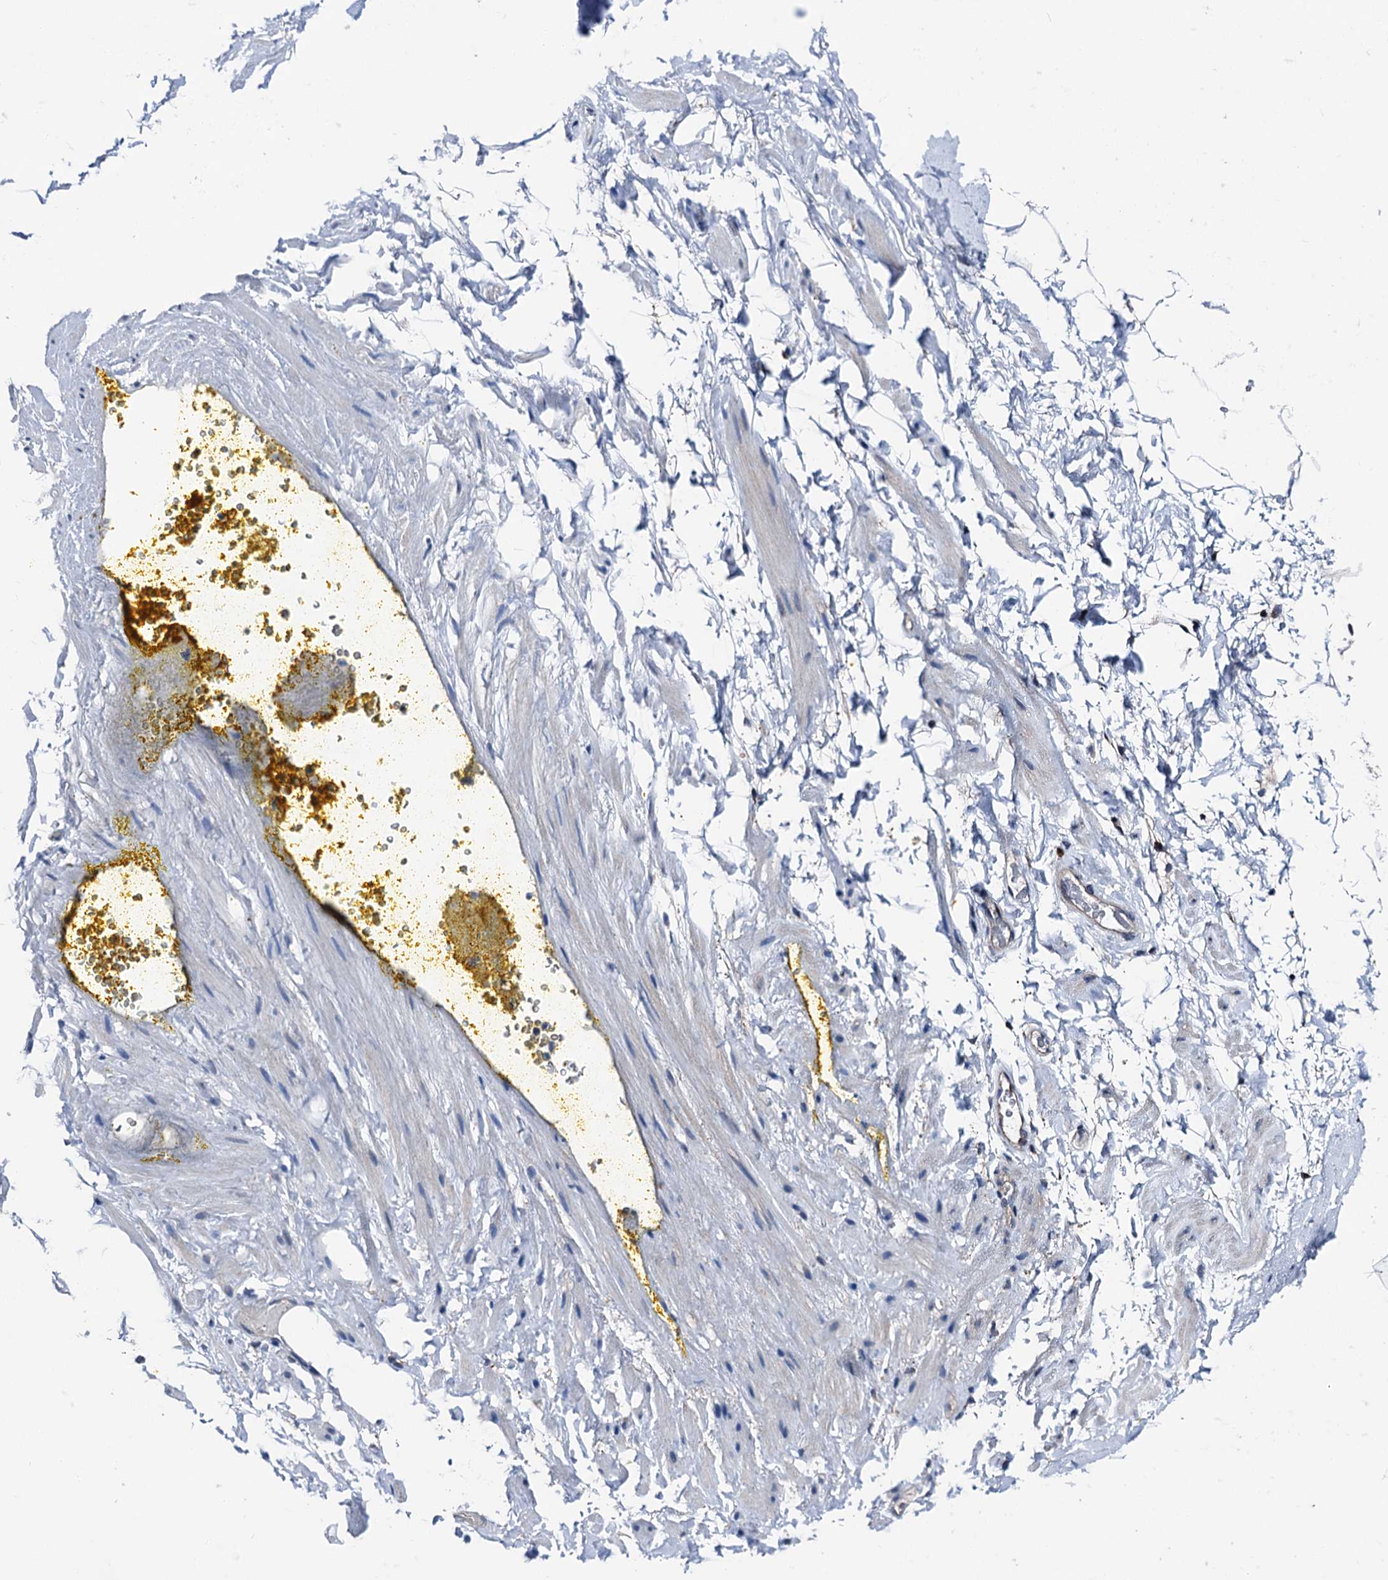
{"staining": {"intensity": "negative", "quantity": "none", "location": "none"}, "tissue": "adipose tissue", "cell_type": "Adipocytes", "image_type": "normal", "snomed": [{"axis": "morphology", "description": "Normal tissue, NOS"}, {"axis": "morphology", "description": "Adenocarcinoma, Low grade"}, {"axis": "topography", "description": "Prostate"}, {"axis": "topography", "description": "Peripheral nerve tissue"}], "caption": "Protein analysis of normal adipose tissue reveals no significant staining in adipocytes.", "gene": "GLO1", "patient": {"sex": "male", "age": 63}}